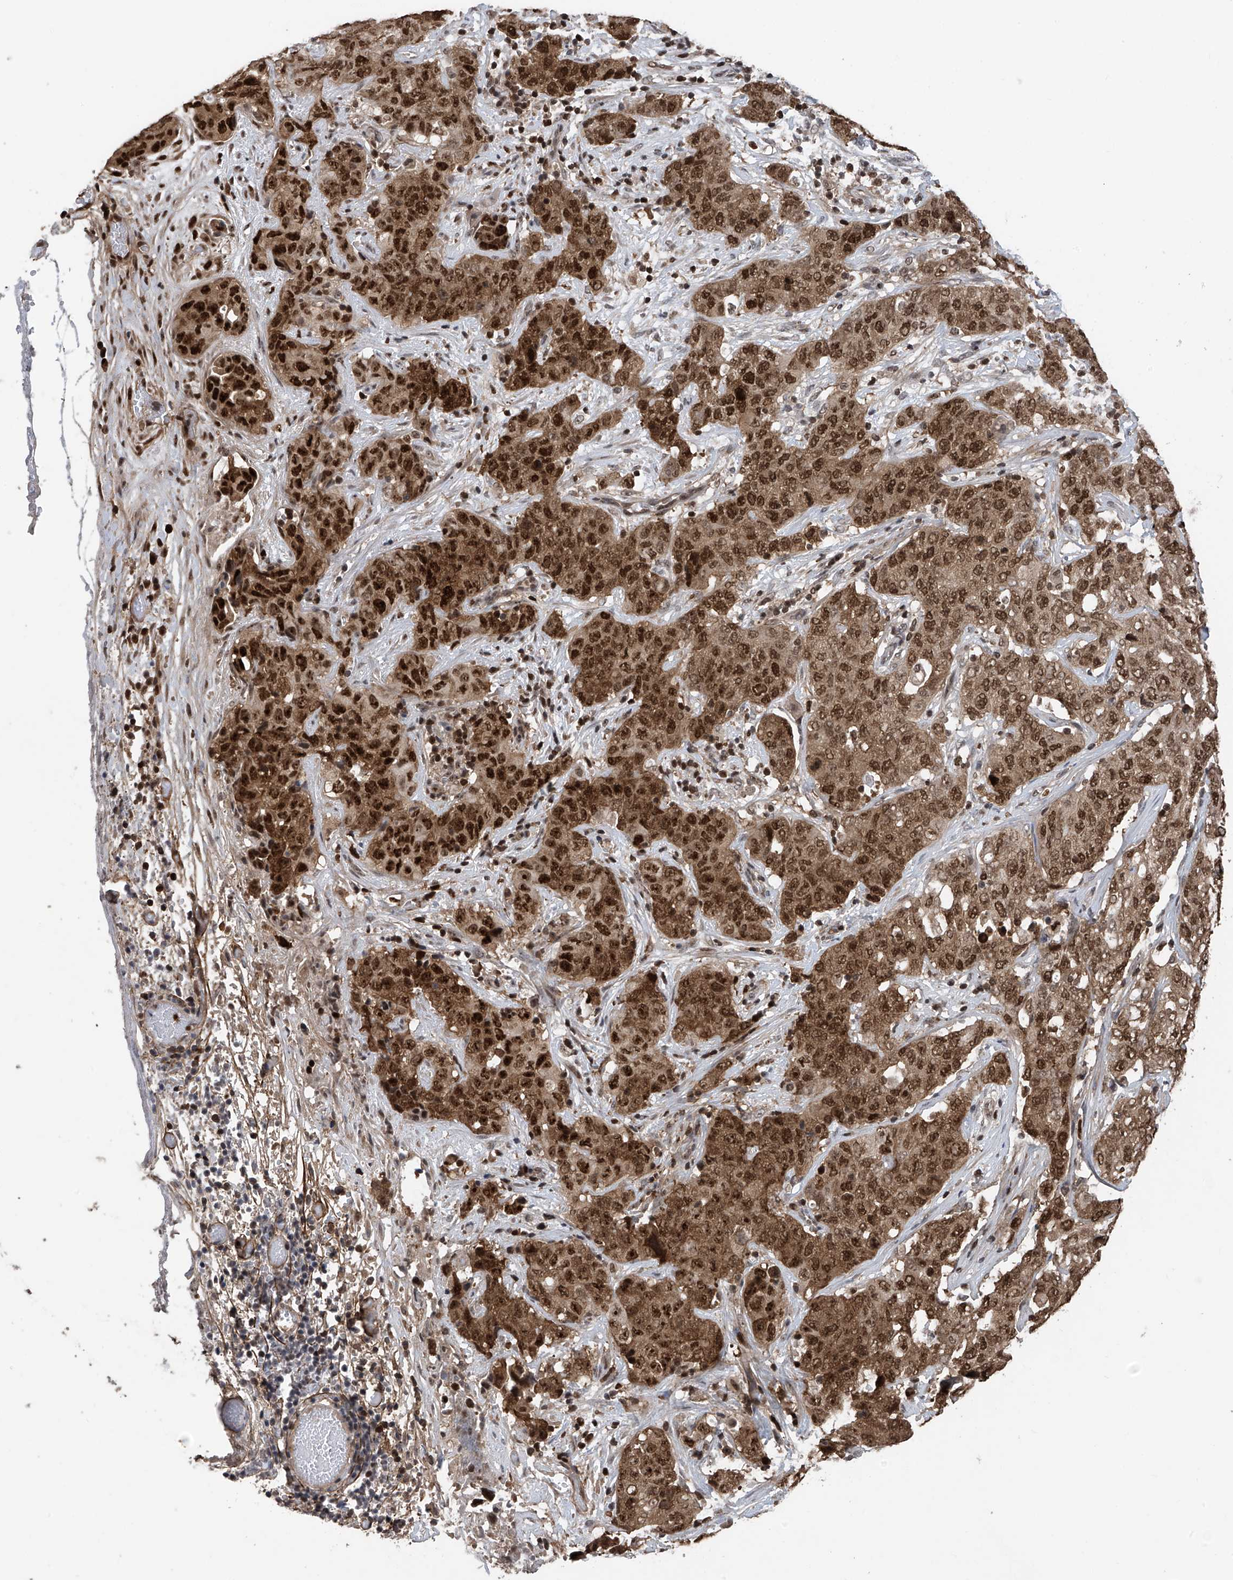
{"staining": {"intensity": "strong", "quantity": ">75%", "location": "cytoplasmic/membranous,nuclear"}, "tissue": "stomach cancer", "cell_type": "Tumor cells", "image_type": "cancer", "snomed": [{"axis": "morphology", "description": "Normal tissue, NOS"}, {"axis": "morphology", "description": "Adenocarcinoma, NOS"}, {"axis": "topography", "description": "Lymph node"}, {"axis": "topography", "description": "Stomach"}], "caption": "The photomicrograph displays a brown stain indicating the presence of a protein in the cytoplasmic/membranous and nuclear of tumor cells in adenocarcinoma (stomach).", "gene": "DNAJC9", "patient": {"sex": "male", "age": 48}}